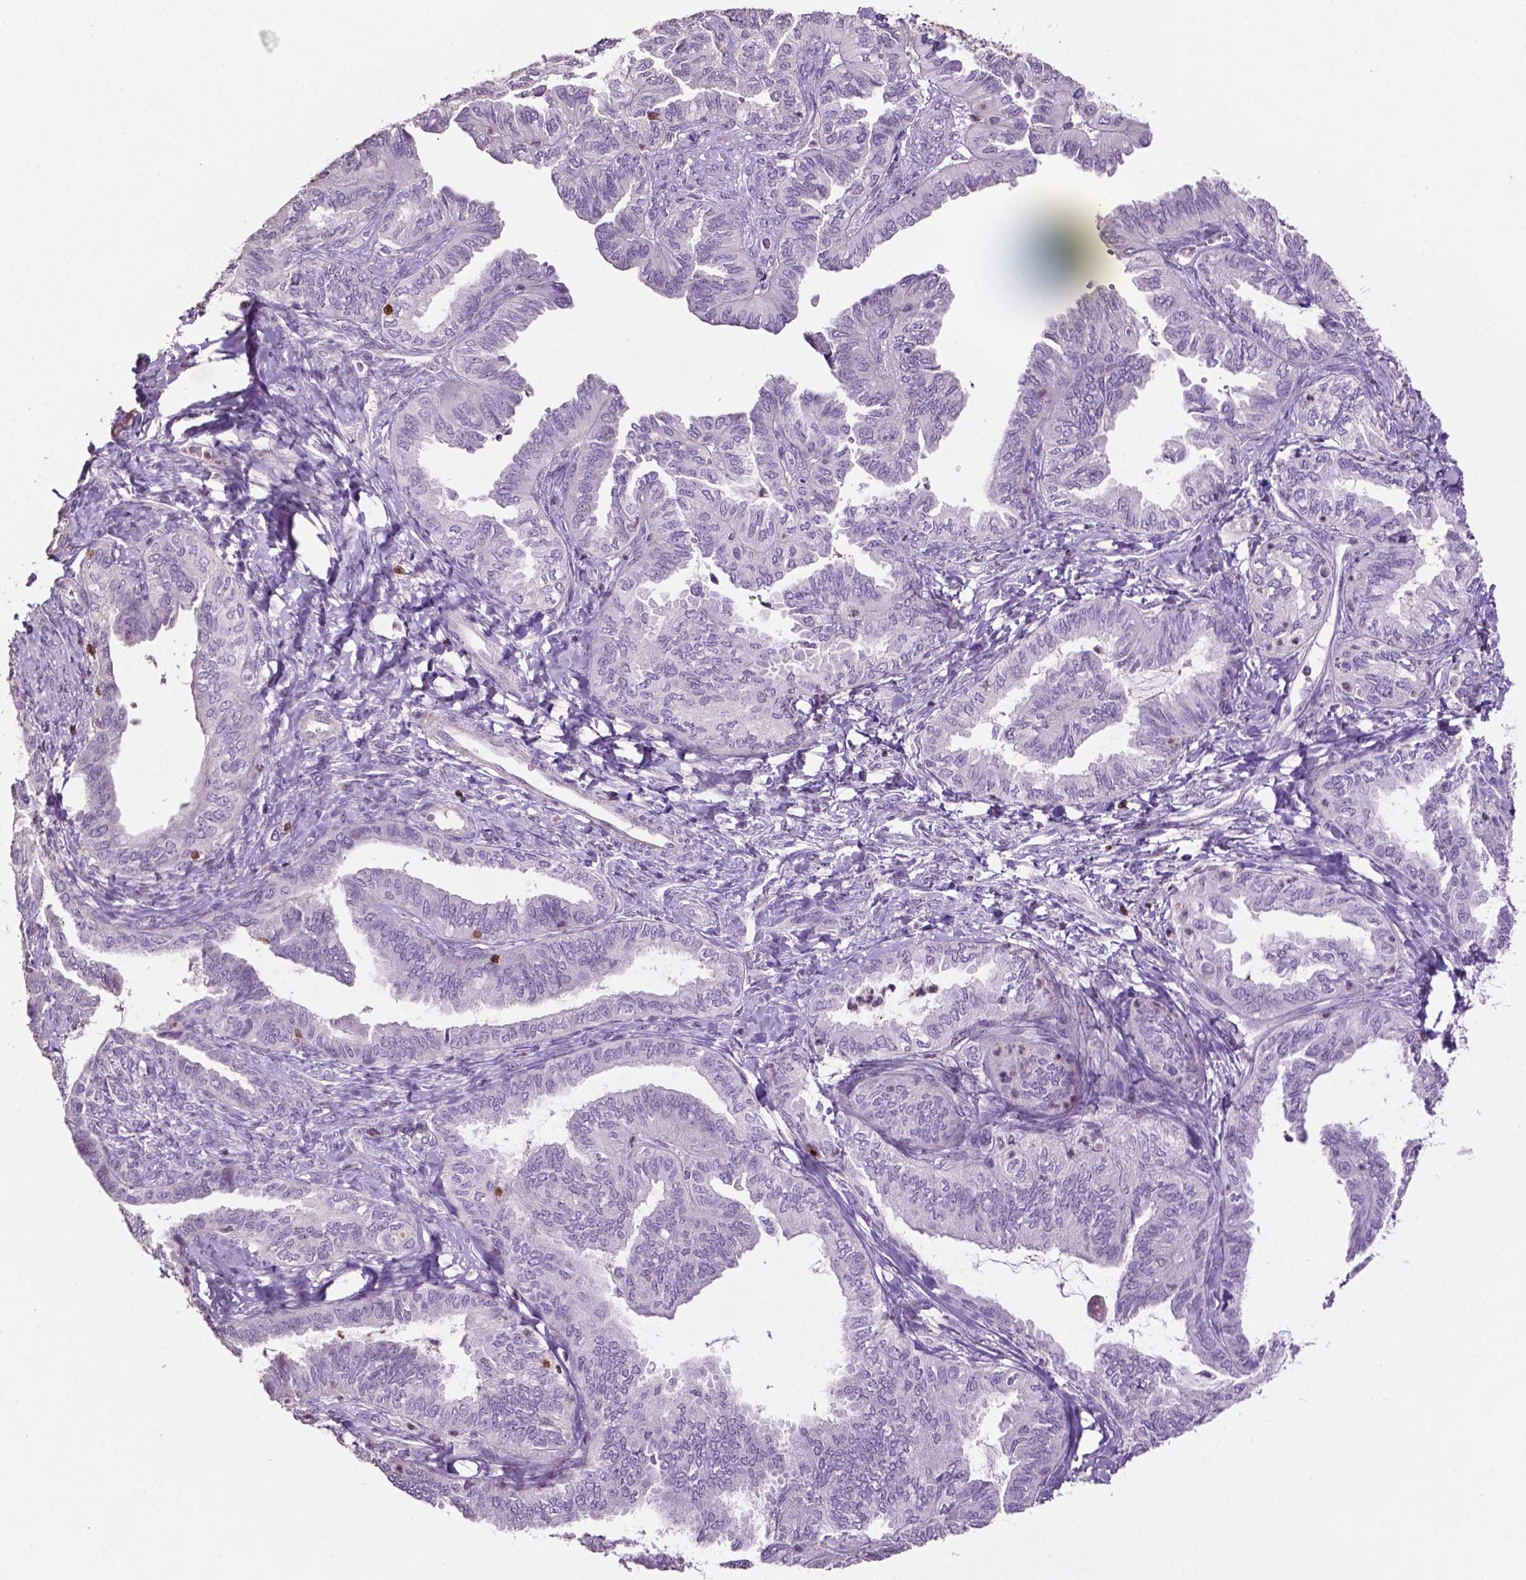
{"staining": {"intensity": "negative", "quantity": "none", "location": "none"}, "tissue": "ovarian cancer", "cell_type": "Tumor cells", "image_type": "cancer", "snomed": [{"axis": "morphology", "description": "Carcinoma, endometroid"}, {"axis": "topography", "description": "Ovary"}], "caption": "A micrograph of ovarian cancer (endometroid carcinoma) stained for a protein displays no brown staining in tumor cells.", "gene": "TBC1D10C", "patient": {"sex": "female", "age": 70}}